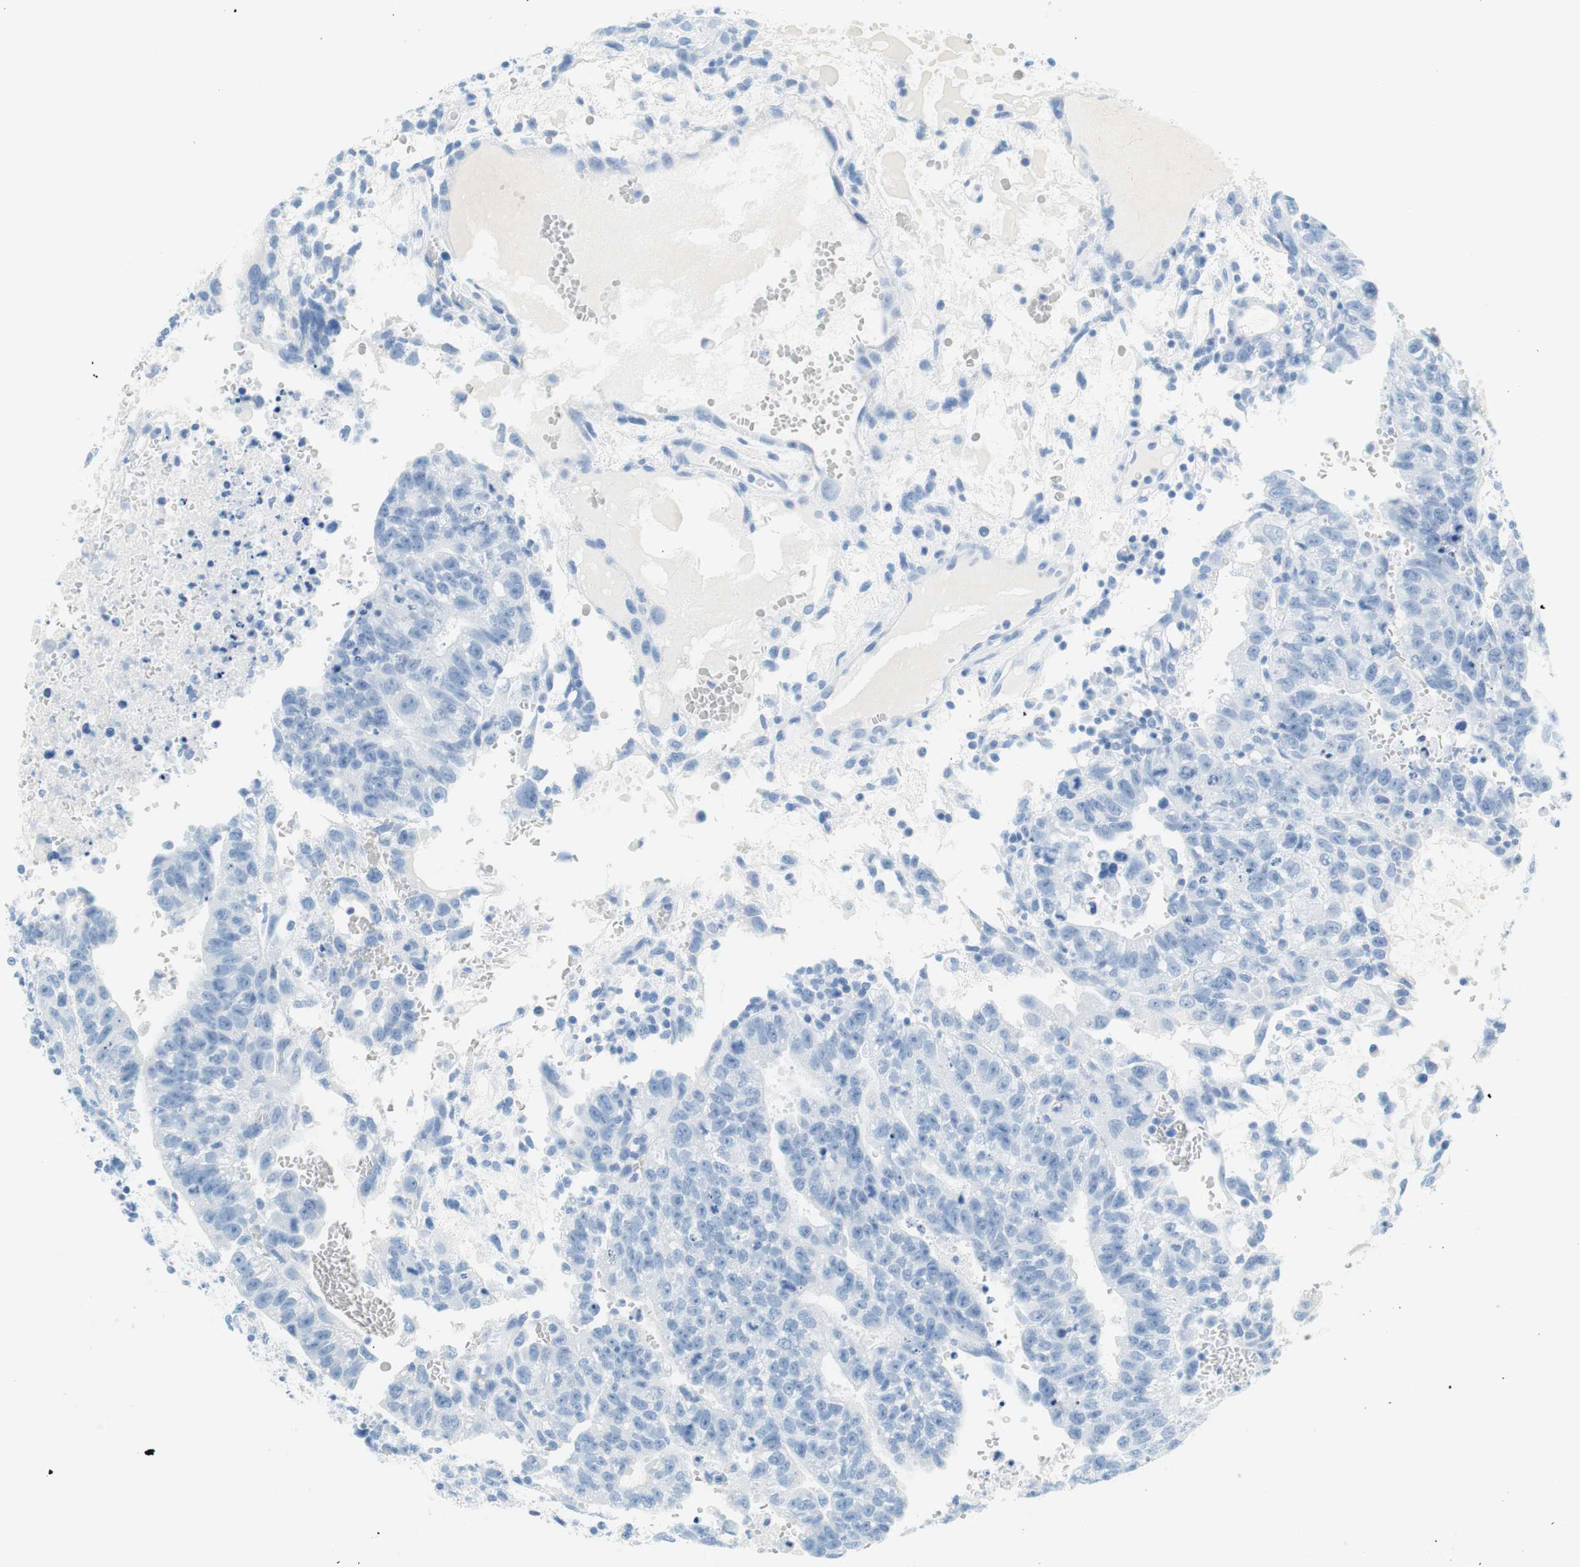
{"staining": {"intensity": "negative", "quantity": "none", "location": "none"}, "tissue": "testis cancer", "cell_type": "Tumor cells", "image_type": "cancer", "snomed": [{"axis": "morphology", "description": "Seminoma, NOS"}, {"axis": "morphology", "description": "Carcinoma, Embryonal, NOS"}, {"axis": "topography", "description": "Testis"}], "caption": "The photomicrograph reveals no staining of tumor cells in testis cancer (seminoma). (DAB immunohistochemistry visualized using brightfield microscopy, high magnification).", "gene": "MYH1", "patient": {"sex": "male", "age": 52}}